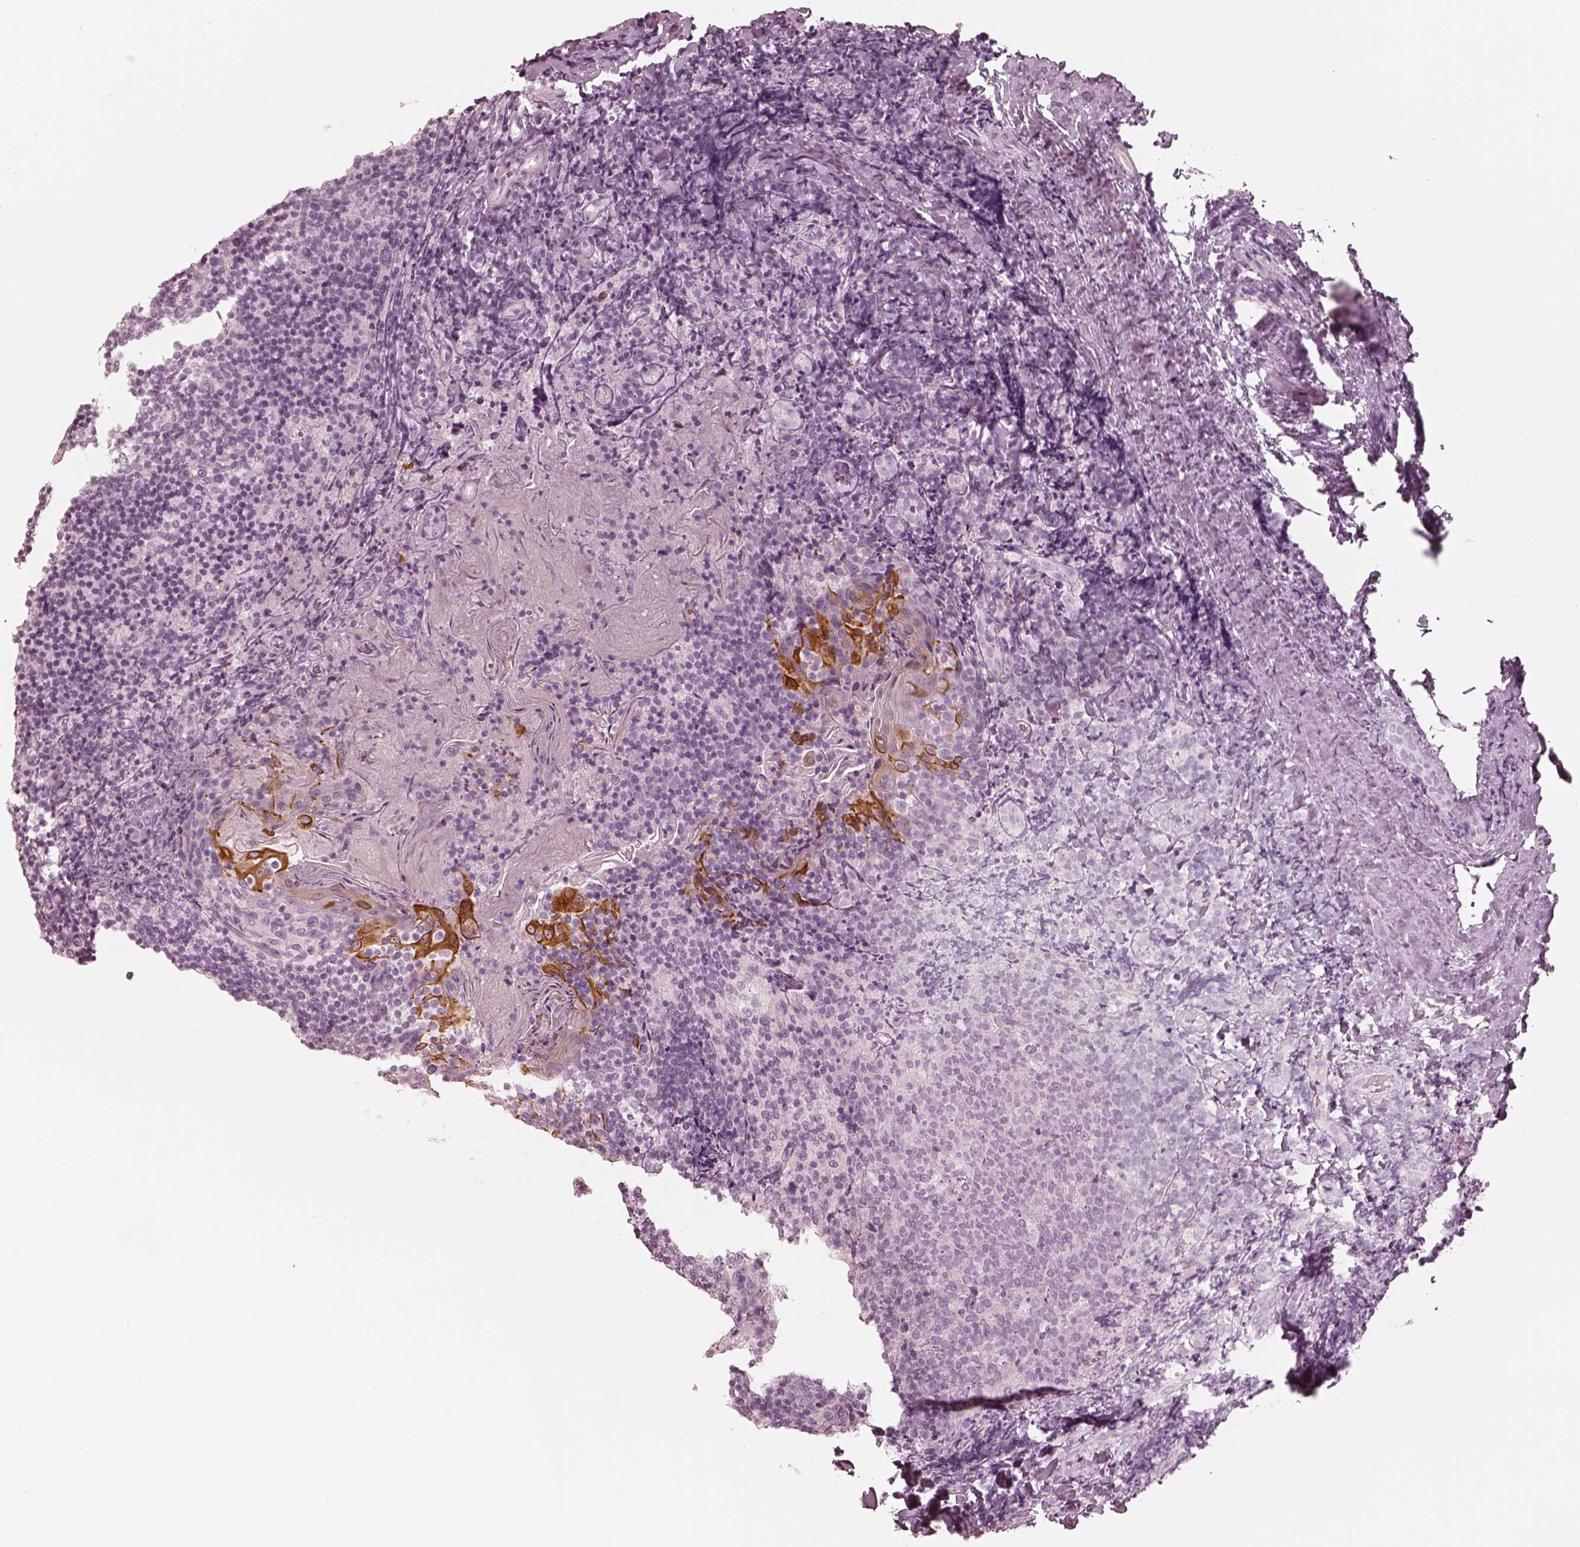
{"staining": {"intensity": "negative", "quantity": "none", "location": "none"}, "tissue": "tonsil", "cell_type": "Germinal center cells", "image_type": "normal", "snomed": [{"axis": "morphology", "description": "Normal tissue, NOS"}, {"axis": "topography", "description": "Tonsil"}], "caption": "Immunohistochemical staining of normal tonsil exhibits no significant staining in germinal center cells.", "gene": "PON3", "patient": {"sex": "female", "age": 10}}